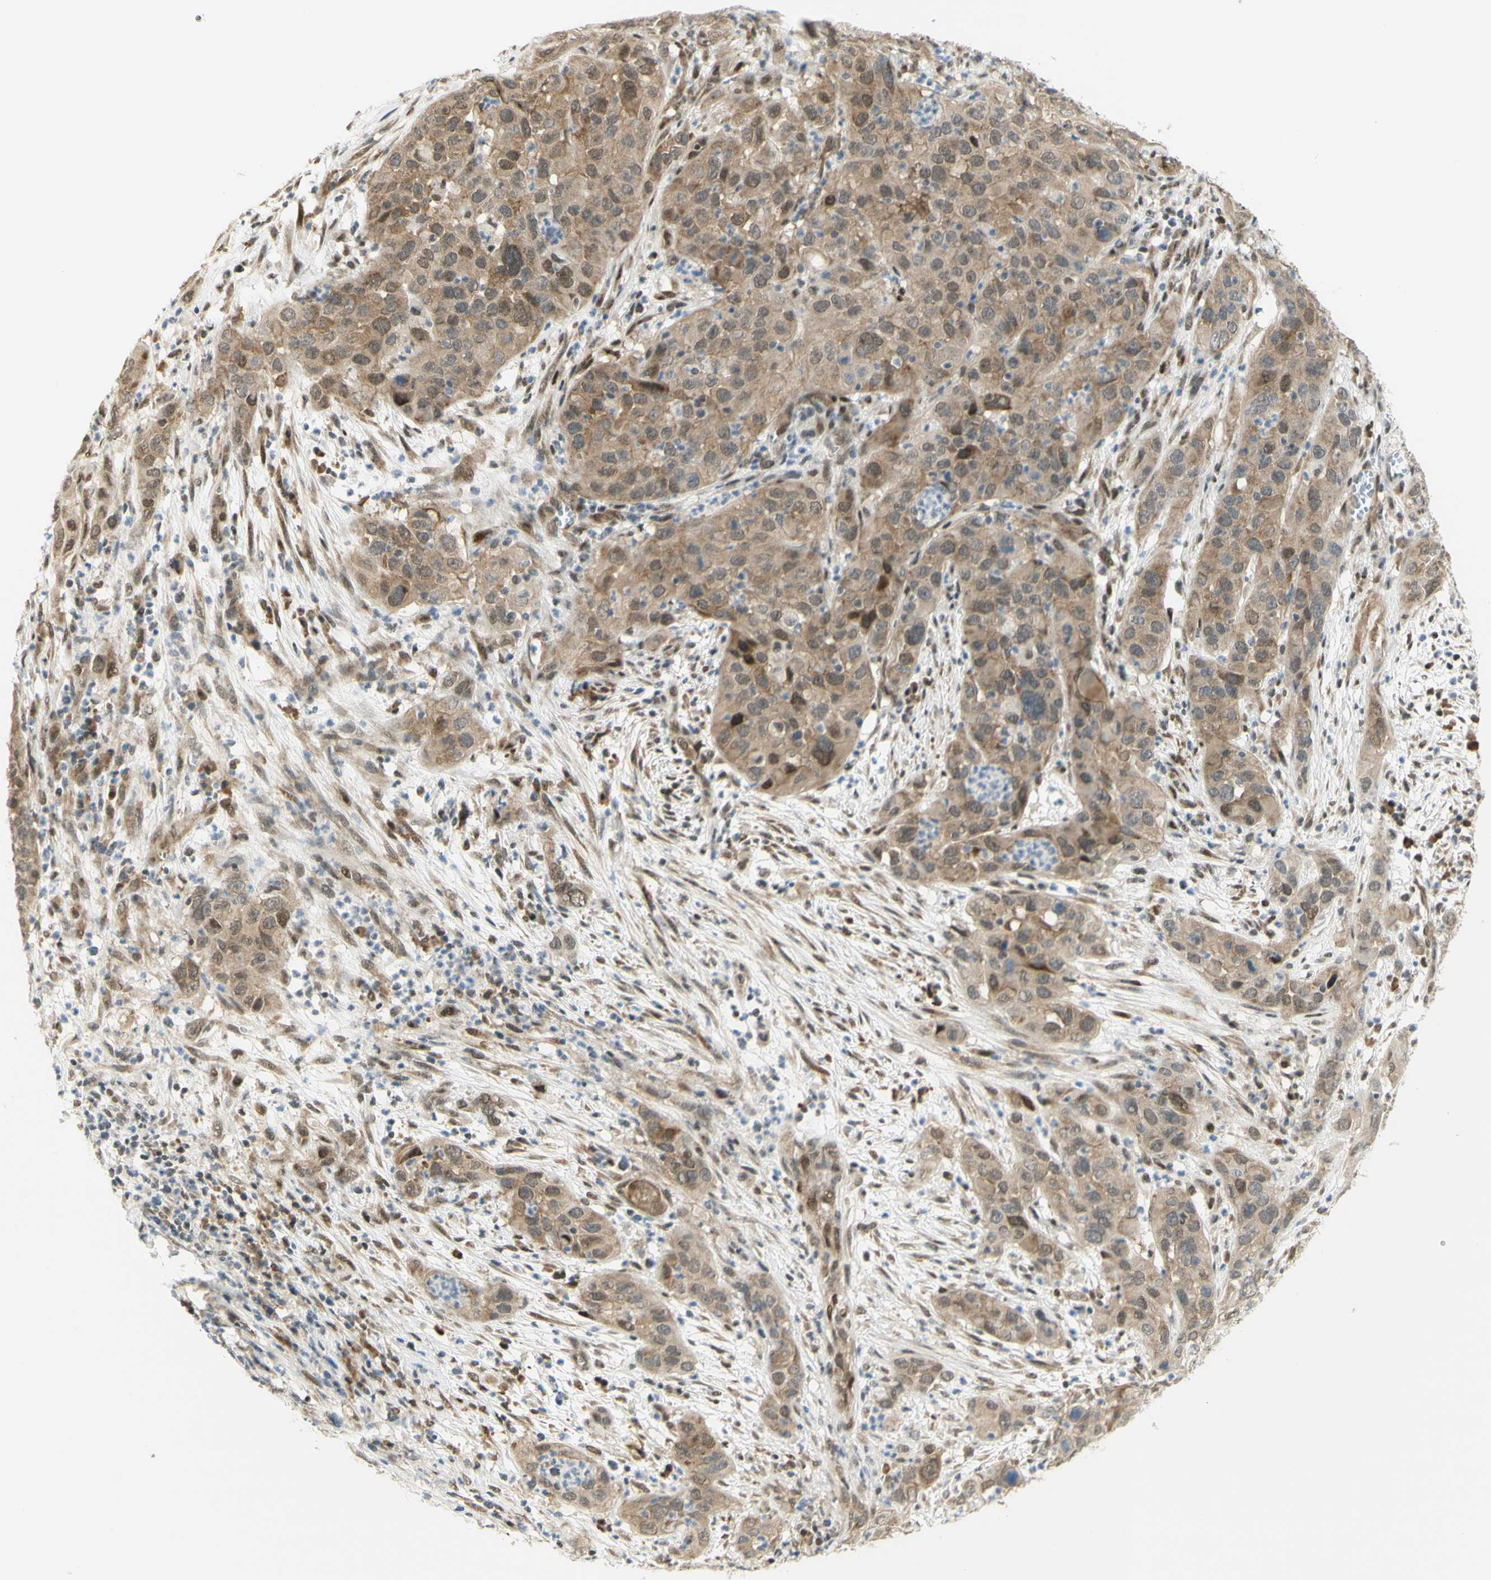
{"staining": {"intensity": "moderate", "quantity": ">75%", "location": "cytoplasmic/membranous"}, "tissue": "cervical cancer", "cell_type": "Tumor cells", "image_type": "cancer", "snomed": [{"axis": "morphology", "description": "Squamous cell carcinoma, NOS"}, {"axis": "topography", "description": "Cervix"}], "caption": "The image reveals staining of cervical cancer (squamous cell carcinoma), revealing moderate cytoplasmic/membranous protein positivity (brown color) within tumor cells. The protein of interest is stained brown, and the nuclei are stained in blue (DAB (3,3'-diaminobenzidine) IHC with brightfield microscopy, high magnification).", "gene": "DDX1", "patient": {"sex": "female", "age": 32}}